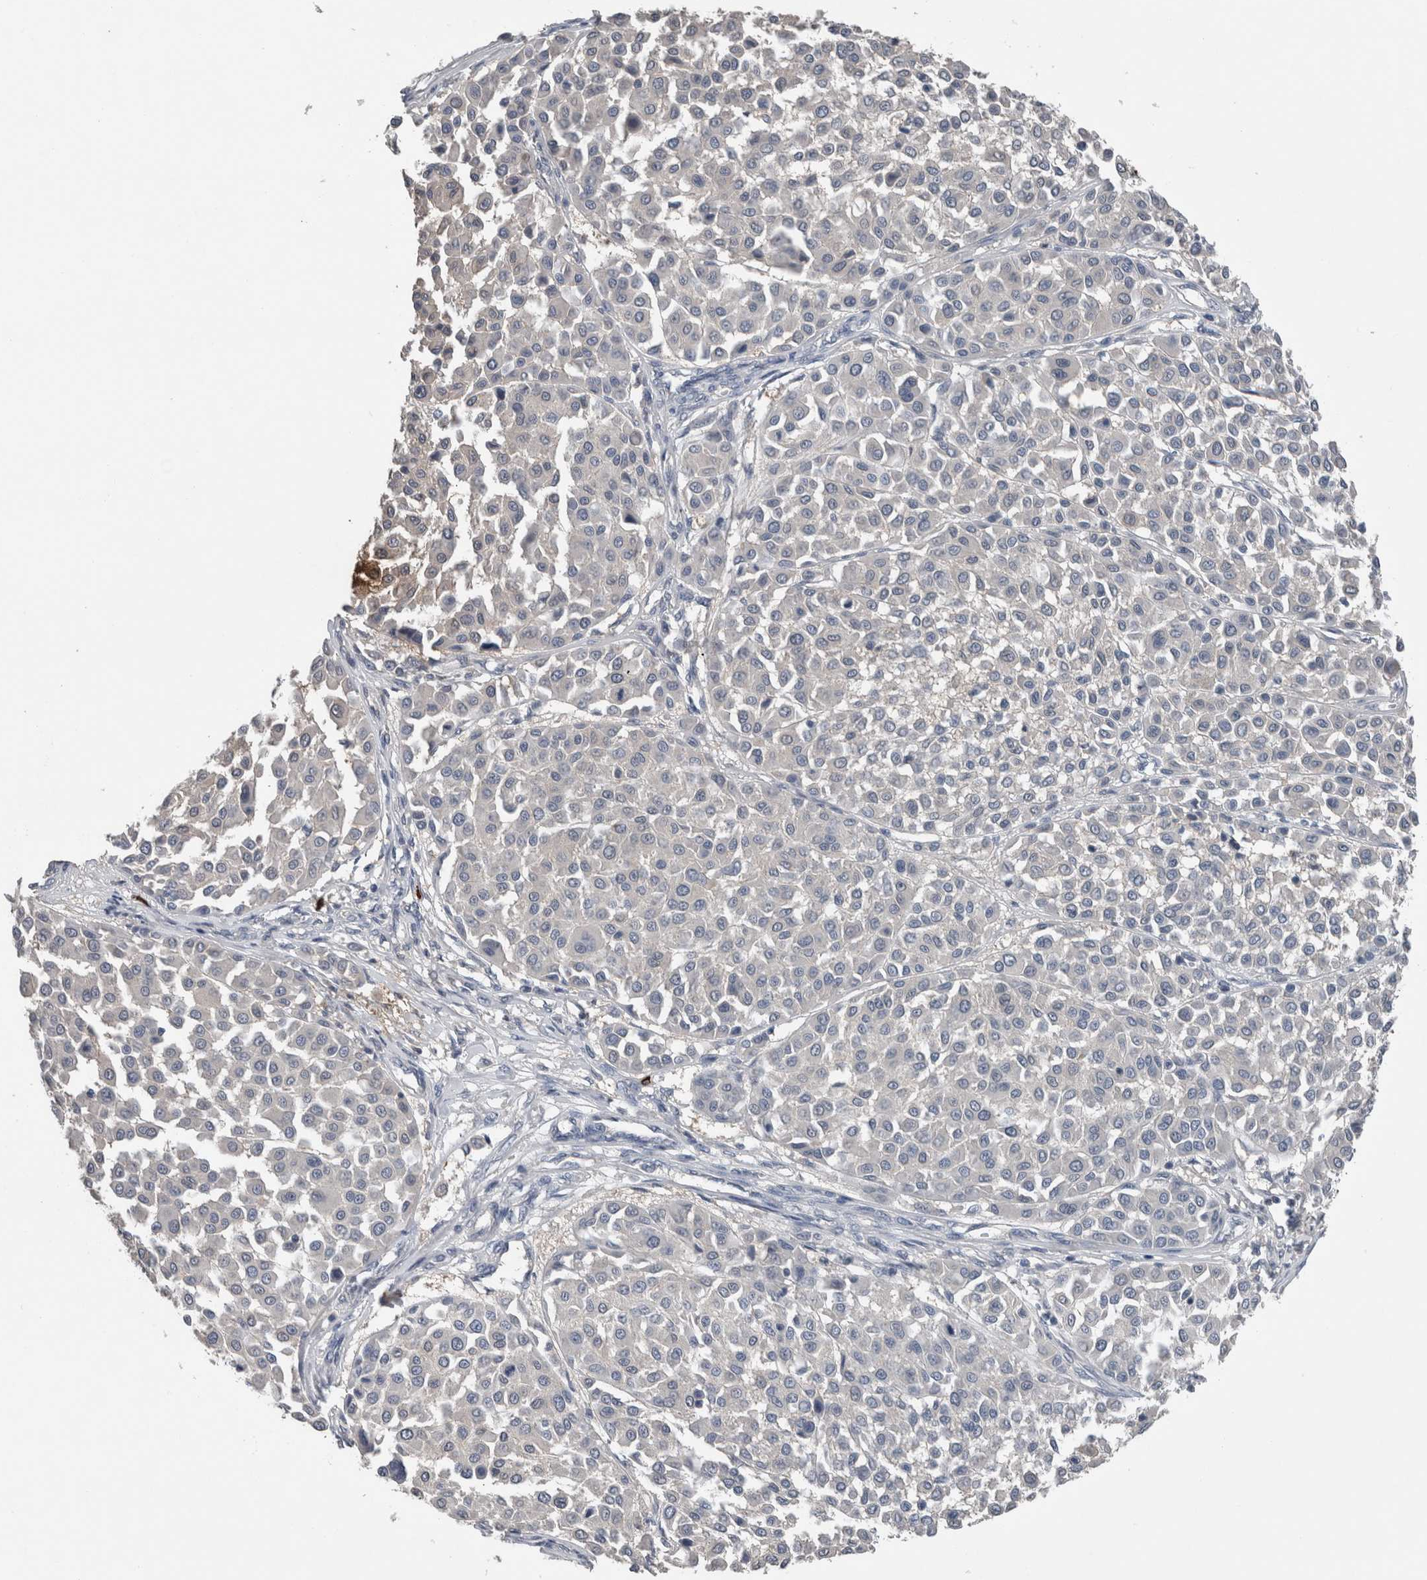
{"staining": {"intensity": "negative", "quantity": "none", "location": "none"}, "tissue": "melanoma", "cell_type": "Tumor cells", "image_type": "cancer", "snomed": [{"axis": "morphology", "description": "Malignant melanoma, Metastatic site"}, {"axis": "topography", "description": "Soft tissue"}], "caption": "Histopathology image shows no significant protein positivity in tumor cells of malignant melanoma (metastatic site).", "gene": "CRNN", "patient": {"sex": "male", "age": 41}}